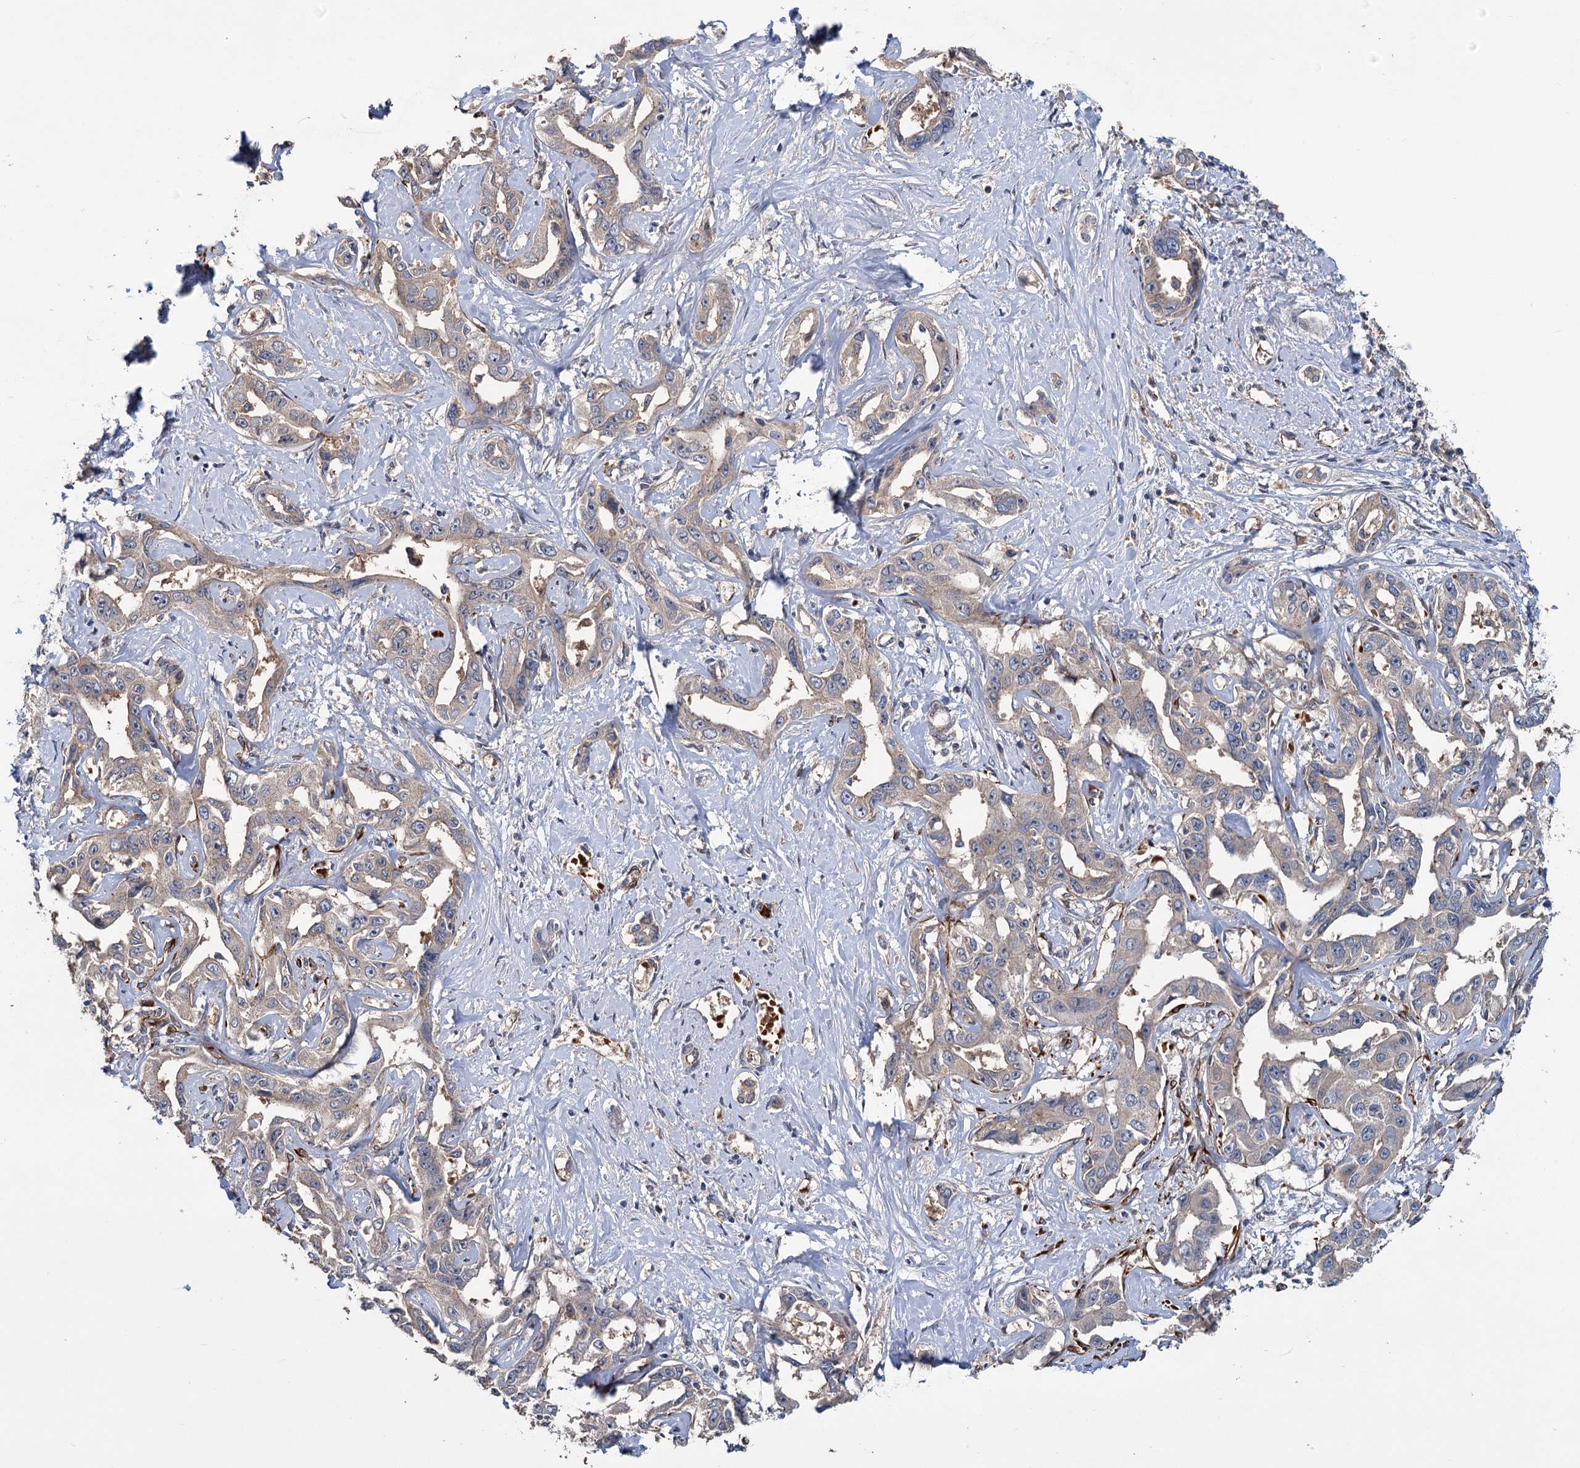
{"staining": {"intensity": "negative", "quantity": "none", "location": "none"}, "tissue": "liver cancer", "cell_type": "Tumor cells", "image_type": "cancer", "snomed": [{"axis": "morphology", "description": "Cholangiocarcinoma"}, {"axis": "topography", "description": "Liver"}], "caption": "Immunohistochemical staining of human liver cholangiocarcinoma shows no significant staining in tumor cells.", "gene": "PKN2", "patient": {"sex": "male", "age": 59}}